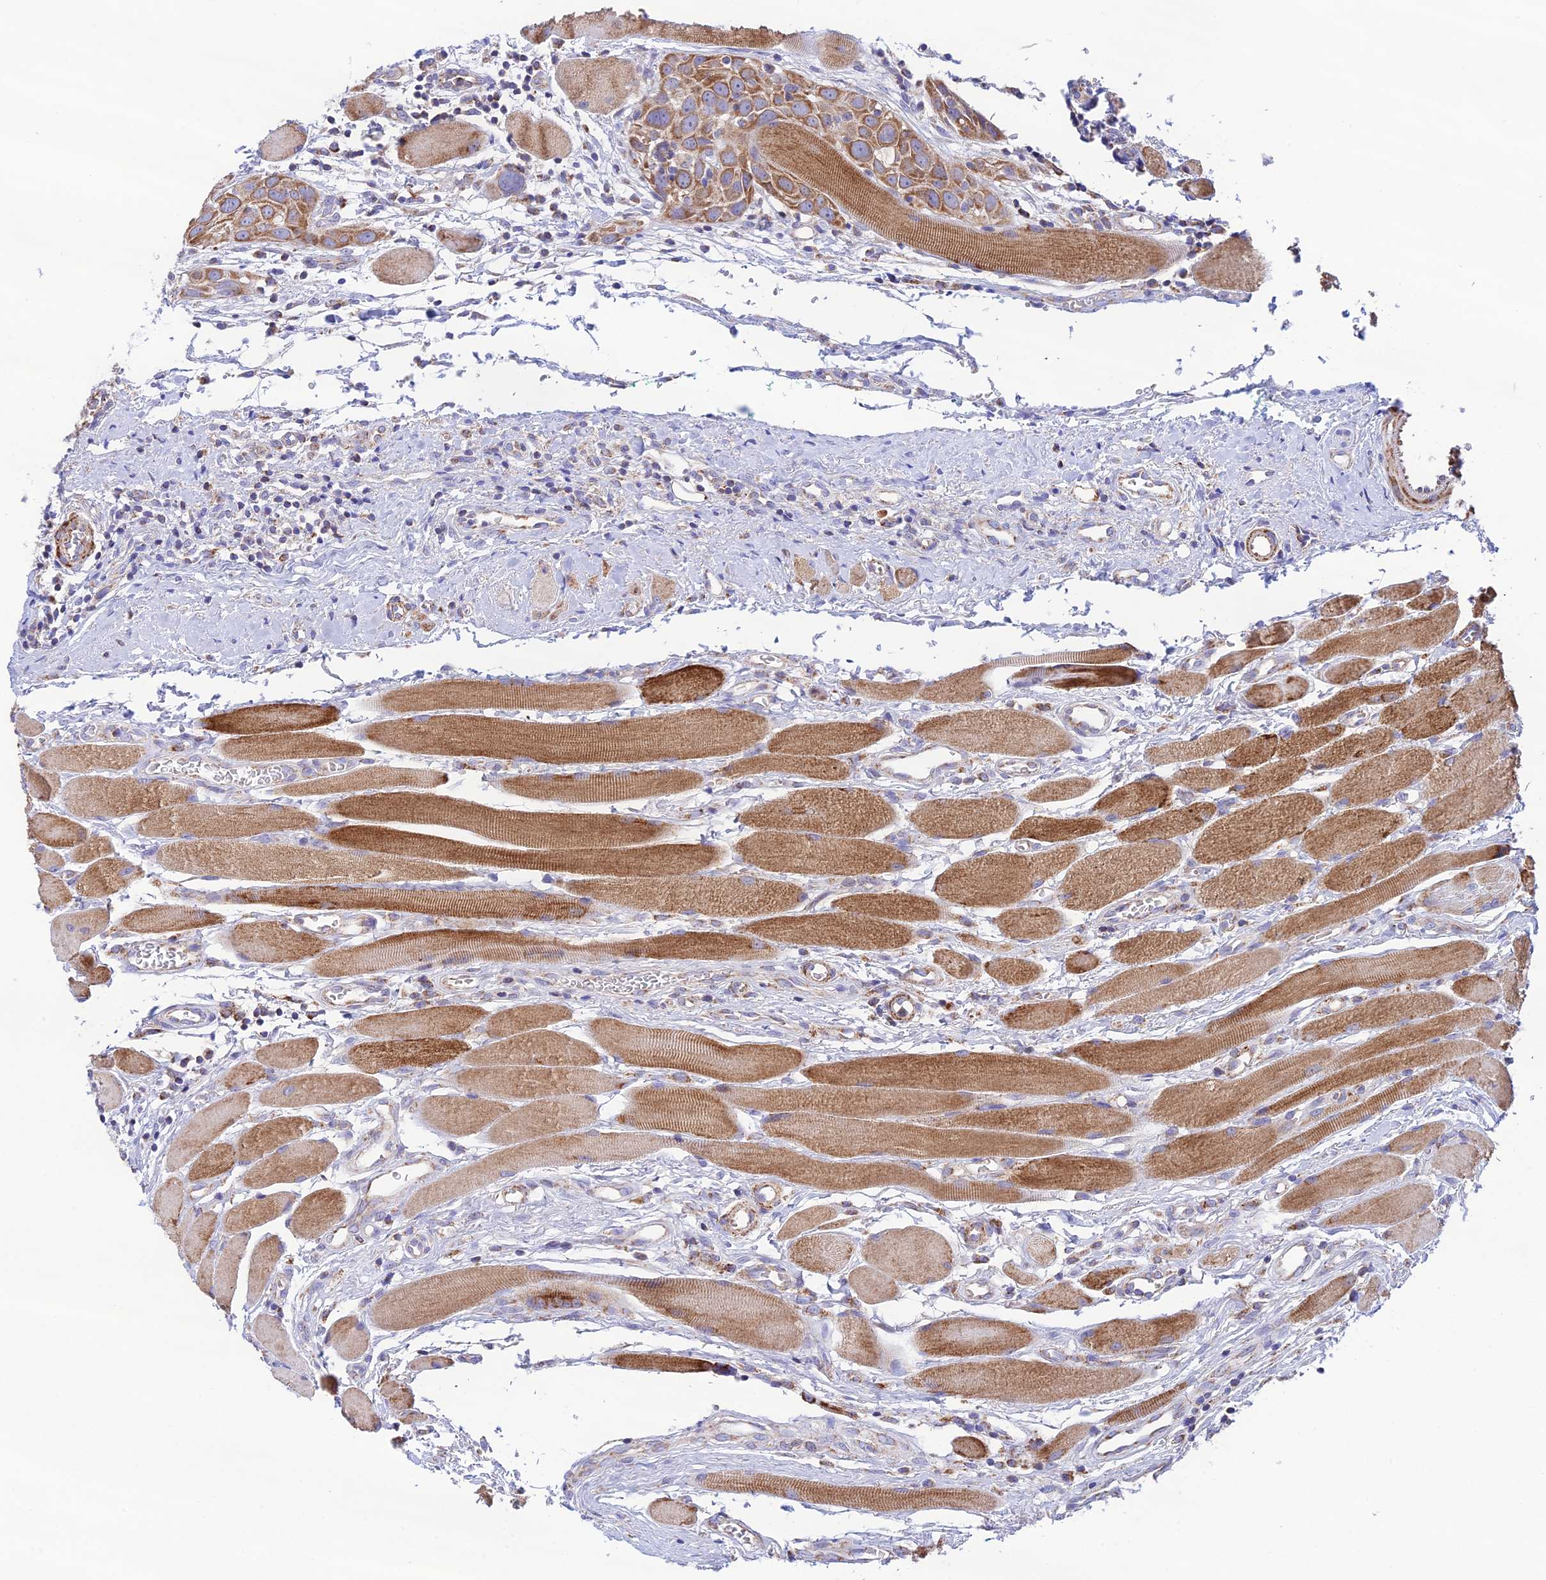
{"staining": {"intensity": "moderate", "quantity": ">75%", "location": "cytoplasmic/membranous"}, "tissue": "head and neck cancer", "cell_type": "Tumor cells", "image_type": "cancer", "snomed": [{"axis": "morphology", "description": "Squamous cell carcinoma, NOS"}, {"axis": "topography", "description": "Oral tissue"}, {"axis": "topography", "description": "Head-Neck"}], "caption": "Immunohistochemistry staining of head and neck cancer (squamous cell carcinoma), which displays medium levels of moderate cytoplasmic/membranous positivity in approximately >75% of tumor cells indicating moderate cytoplasmic/membranous protein staining. The staining was performed using DAB (brown) for protein detection and nuclei were counterstained in hematoxylin (blue).", "gene": "HSDL2", "patient": {"sex": "female", "age": 50}}